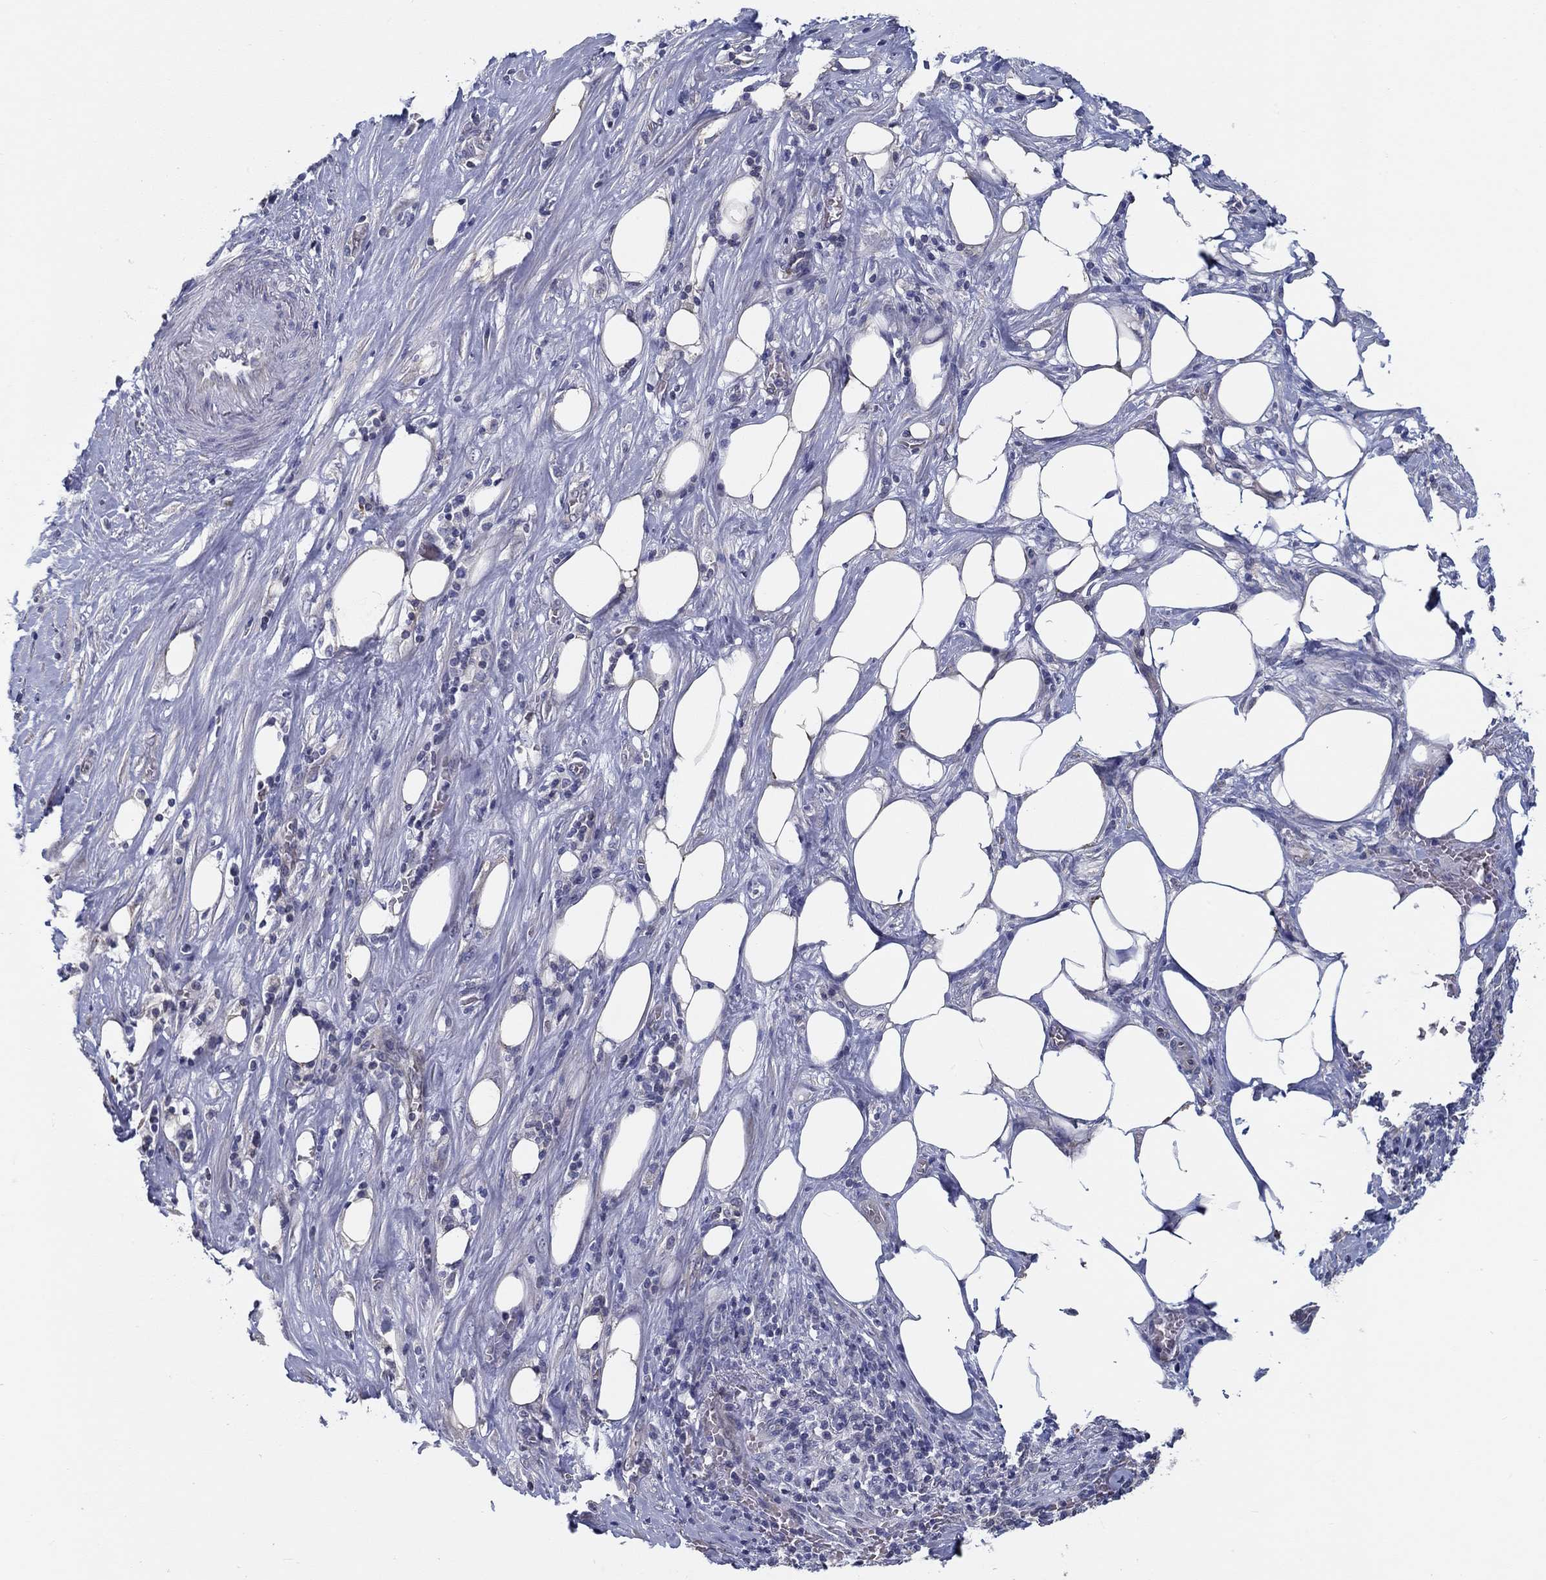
{"staining": {"intensity": "negative", "quantity": "none", "location": "none"}, "tissue": "pancreatic cancer", "cell_type": "Tumor cells", "image_type": "cancer", "snomed": [{"axis": "morphology", "description": "Adenocarcinoma, NOS"}, {"axis": "topography", "description": "Pancreas"}], "caption": "Histopathology image shows no significant protein expression in tumor cells of adenocarcinoma (pancreatic). (DAB immunohistochemistry with hematoxylin counter stain).", "gene": "ERMP1", "patient": {"sex": "male", "age": 57}}